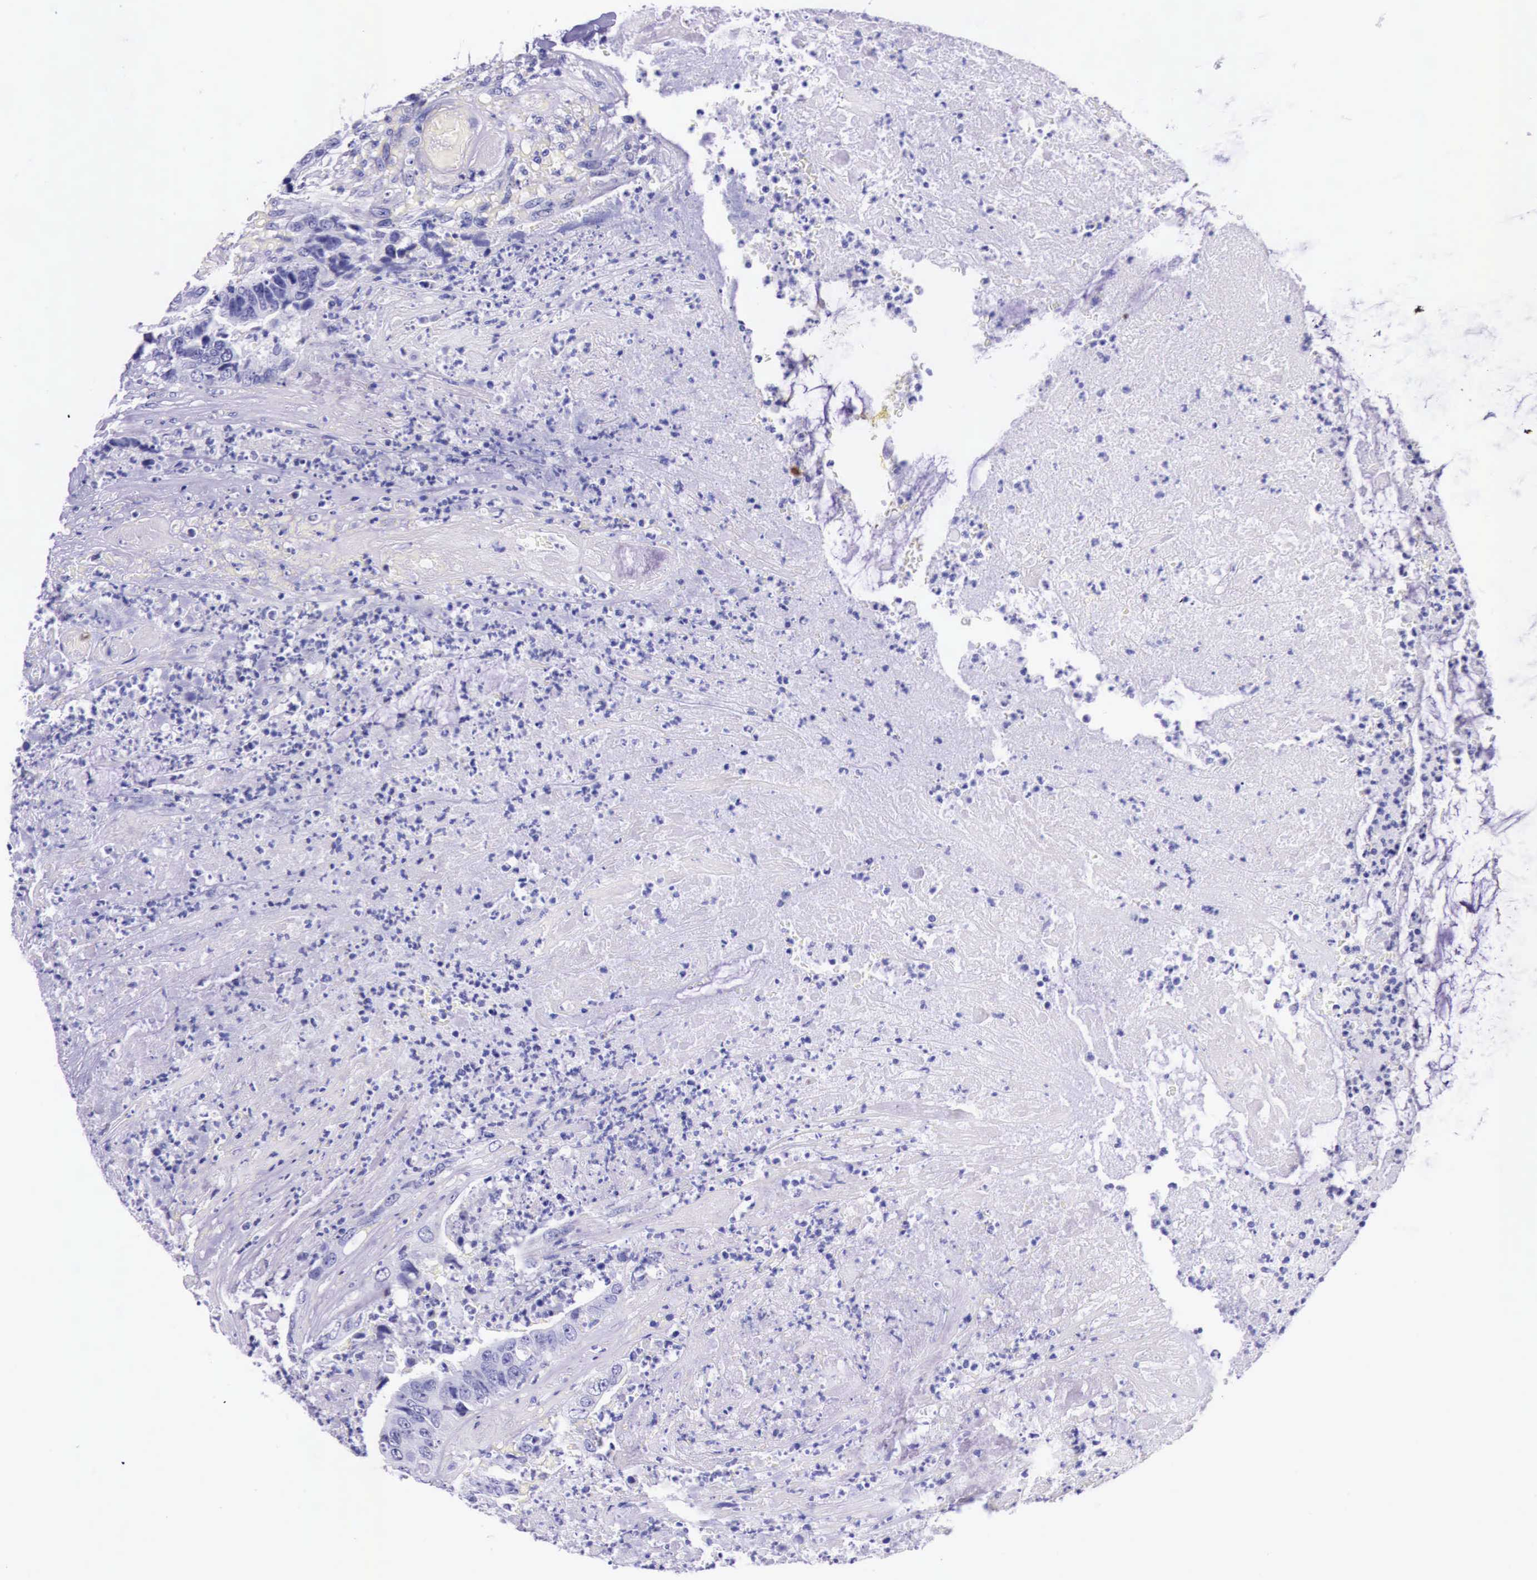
{"staining": {"intensity": "negative", "quantity": "none", "location": "none"}, "tissue": "colorectal cancer", "cell_type": "Tumor cells", "image_type": "cancer", "snomed": [{"axis": "morphology", "description": "Adenocarcinoma, NOS"}, {"axis": "topography", "description": "Rectum"}], "caption": "Protein analysis of colorectal cancer (adenocarcinoma) demonstrates no significant expression in tumor cells.", "gene": "ESR1", "patient": {"sex": "female", "age": 65}}